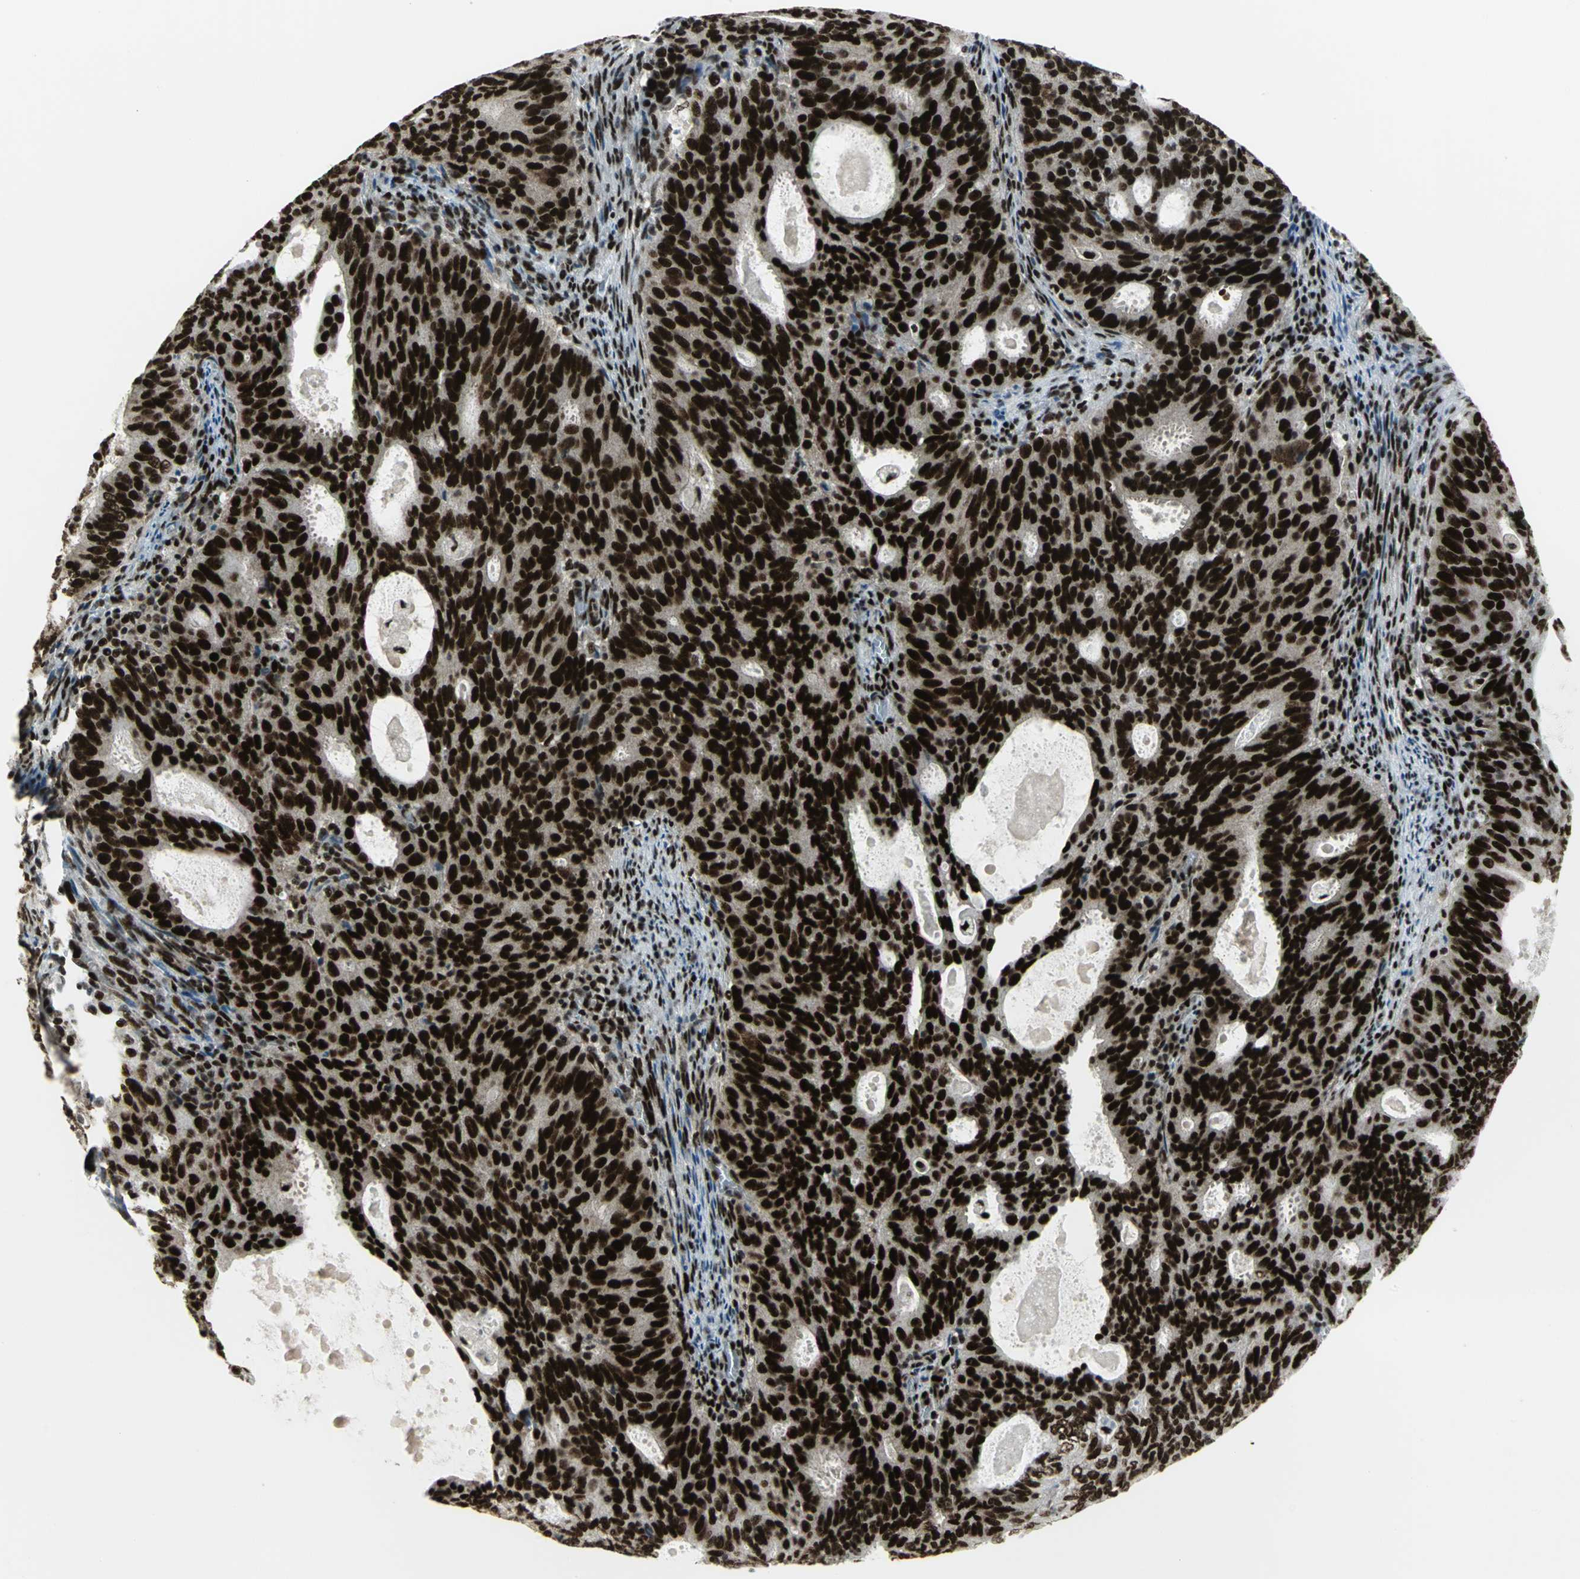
{"staining": {"intensity": "strong", "quantity": ">75%", "location": "nuclear"}, "tissue": "cervical cancer", "cell_type": "Tumor cells", "image_type": "cancer", "snomed": [{"axis": "morphology", "description": "Adenocarcinoma, NOS"}, {"axis": "topography", "description": "Cervix"}], "caption": "This image exhibits cervical adenocarcinoma stained with IHC to label a protein in brown. The nuclear of tumor cells show strong positivity for the protein. Nuclei are counter-stained blue.", "gene": "SMARCA4", "patient": {"sex": "female", "age": 44}}